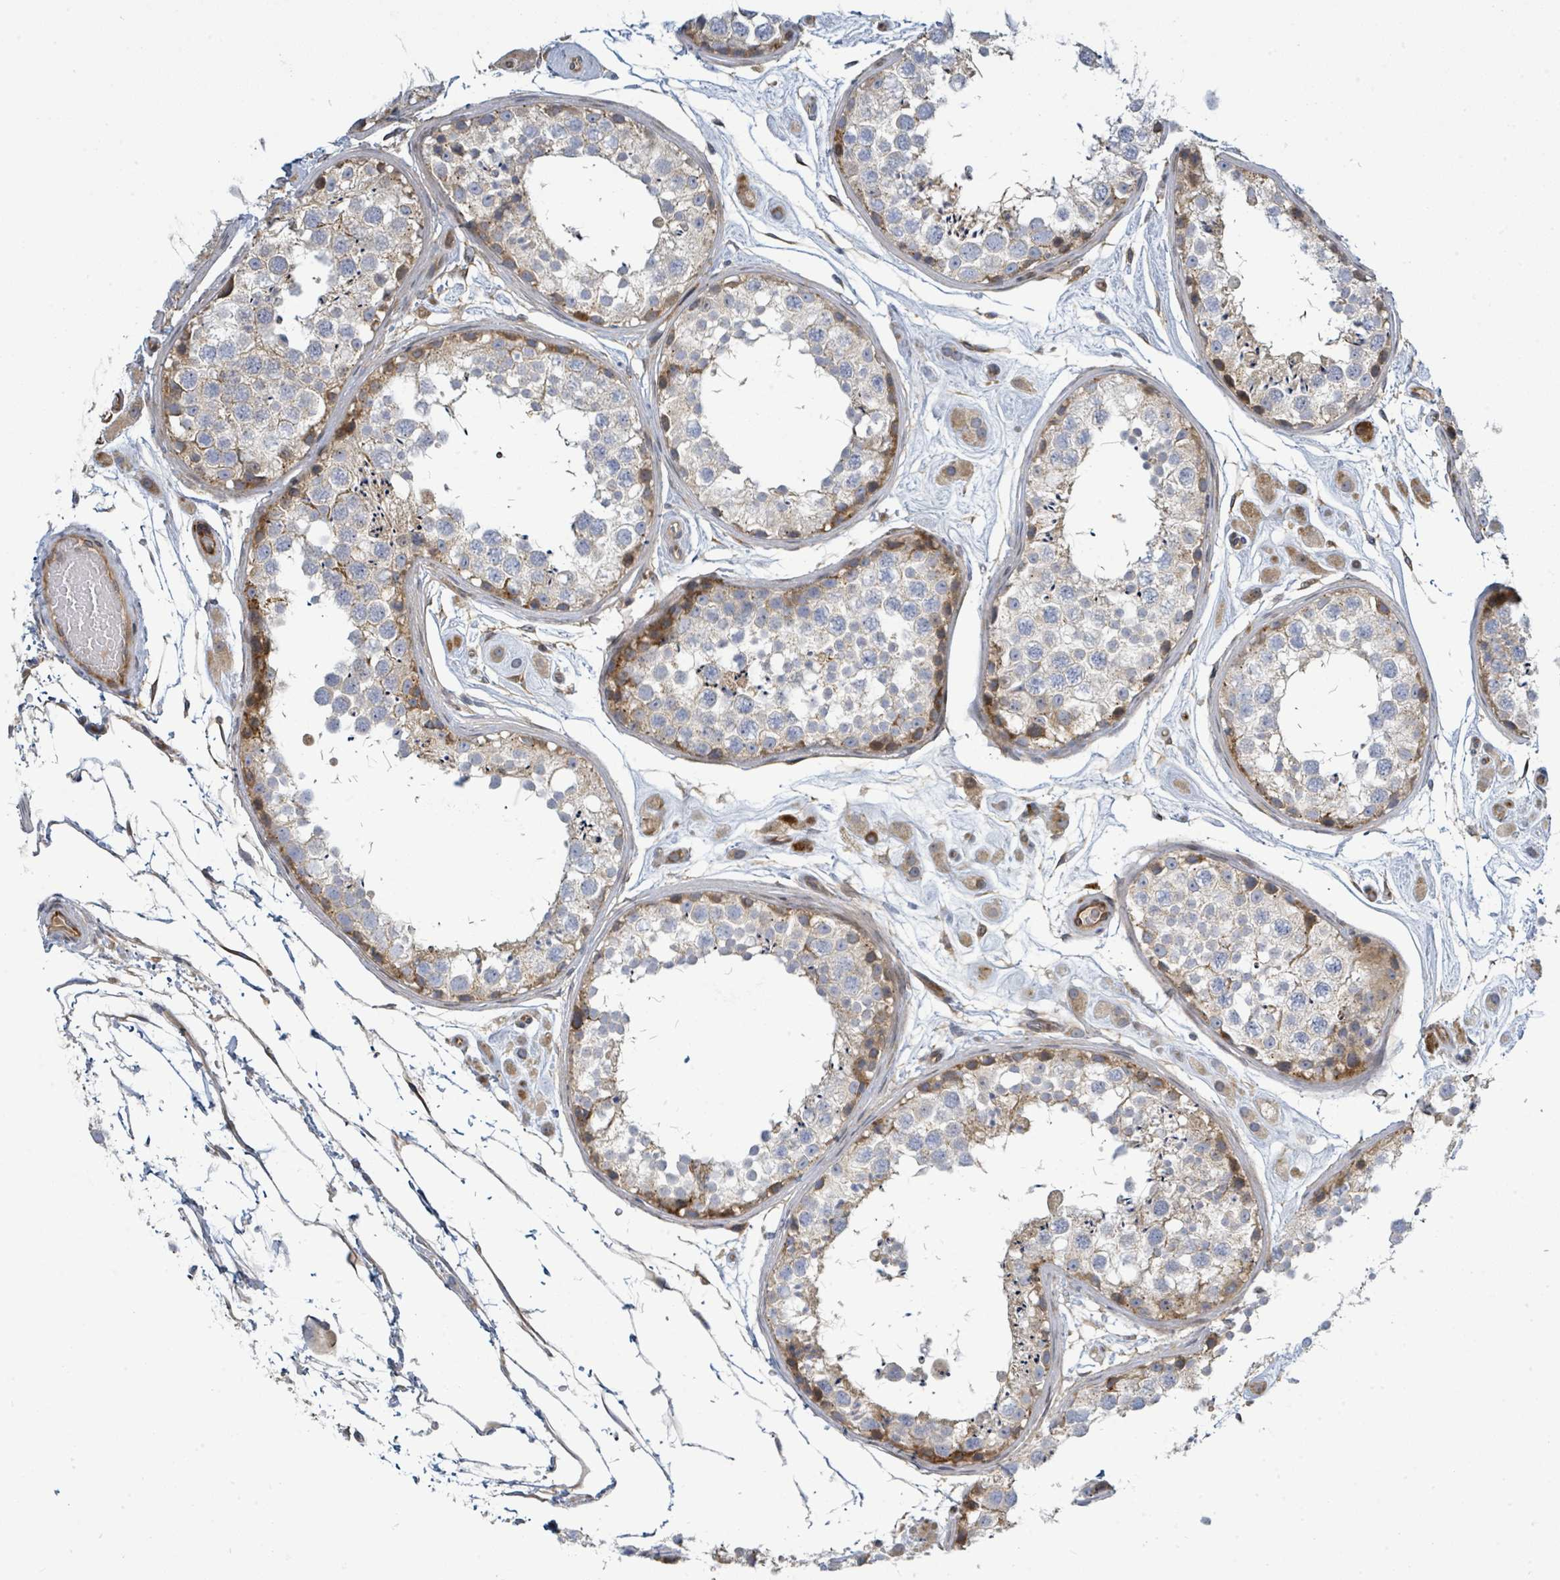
{"staining": {"intensity": "moderate", "quantity": "<25%", "location": "cytoplasmic/membranous"}, "tissue": "testis", "cell_type": "Cells in seminiferous ducts", "image_type": "normal", "snomed": [{"axis": "morphology", "description": "Normal tissue, NOS"}, {"axis": "topography", "description": "Testis"}], "caption": "A high-resolution histopathology image shows immunohistochemistry (IHC) staining of unremarkable testis, which displays moderate cytoplasmic/membranous staining in approximately <25% of cells in seminiferous ducts.", "gene": "CFAP210", "patient": {"sex": "male", "age": 25}}